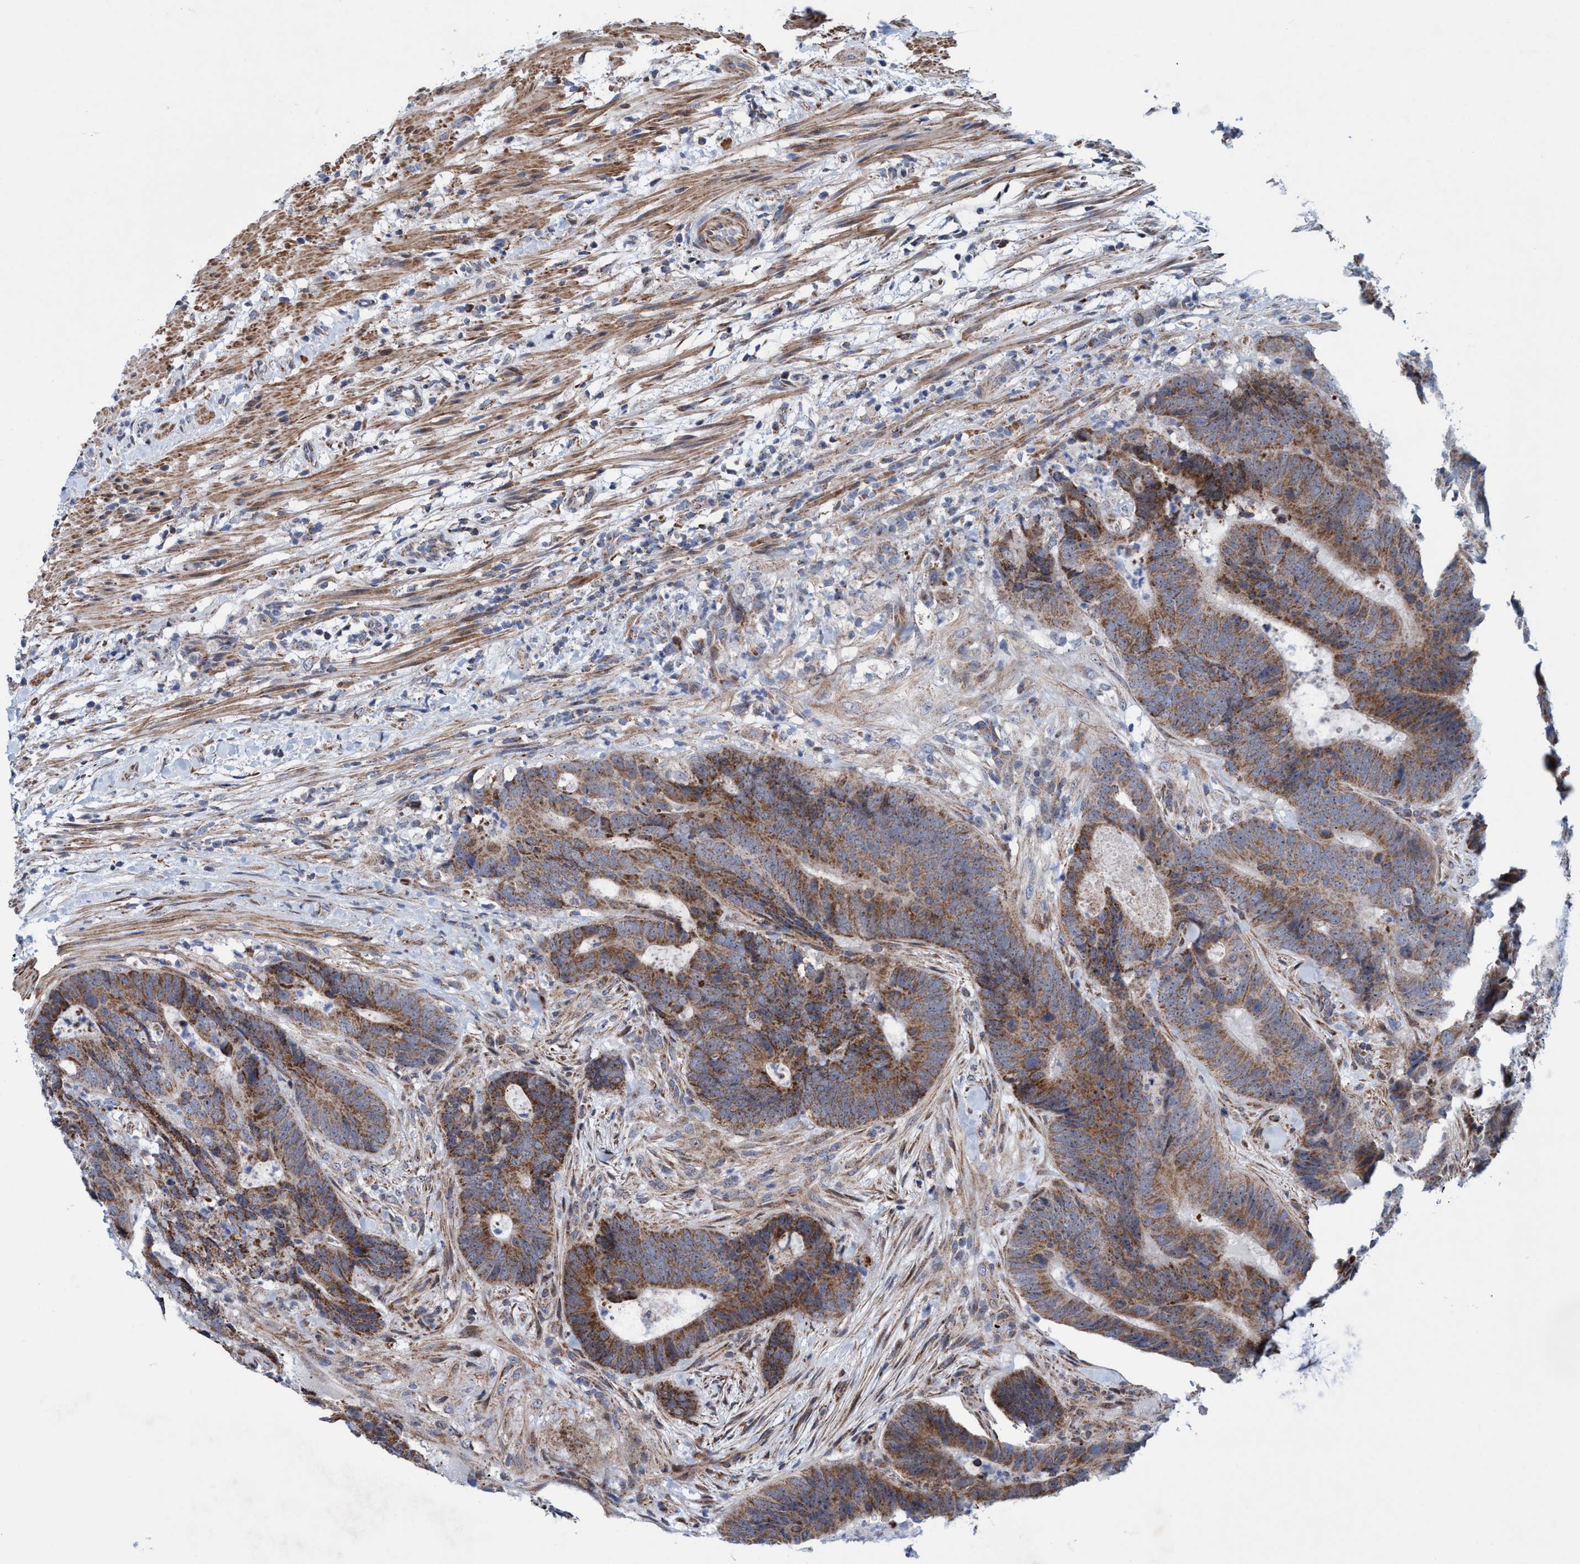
{"staining": {"intensity": "moderate", "quantity": ">75%", "location": "cytoplasmic/membranous"}, "tissue": "colorectal cancer", "cell_type": "Tumor cells", "image_type": "cancer", "snomed": [{"axis": "morphology", "description": "Adenocarcinoma, NOS"}, {"axis": "topography", "description": "Colon"}], "caption": "Protein staining by IHC exhibits moderate cytoplasmic/membranous expression in approximately >75% of tumor cells in colorectal adenocarcinoma. Using DAB (3,3'-diaminobenzidine) (brown) and hematoxylin (blue) stains, captured at high magnification using brightfield microscopy.", "gene": "POLR1F", "patient": {"sex": "male", "age": 56}}